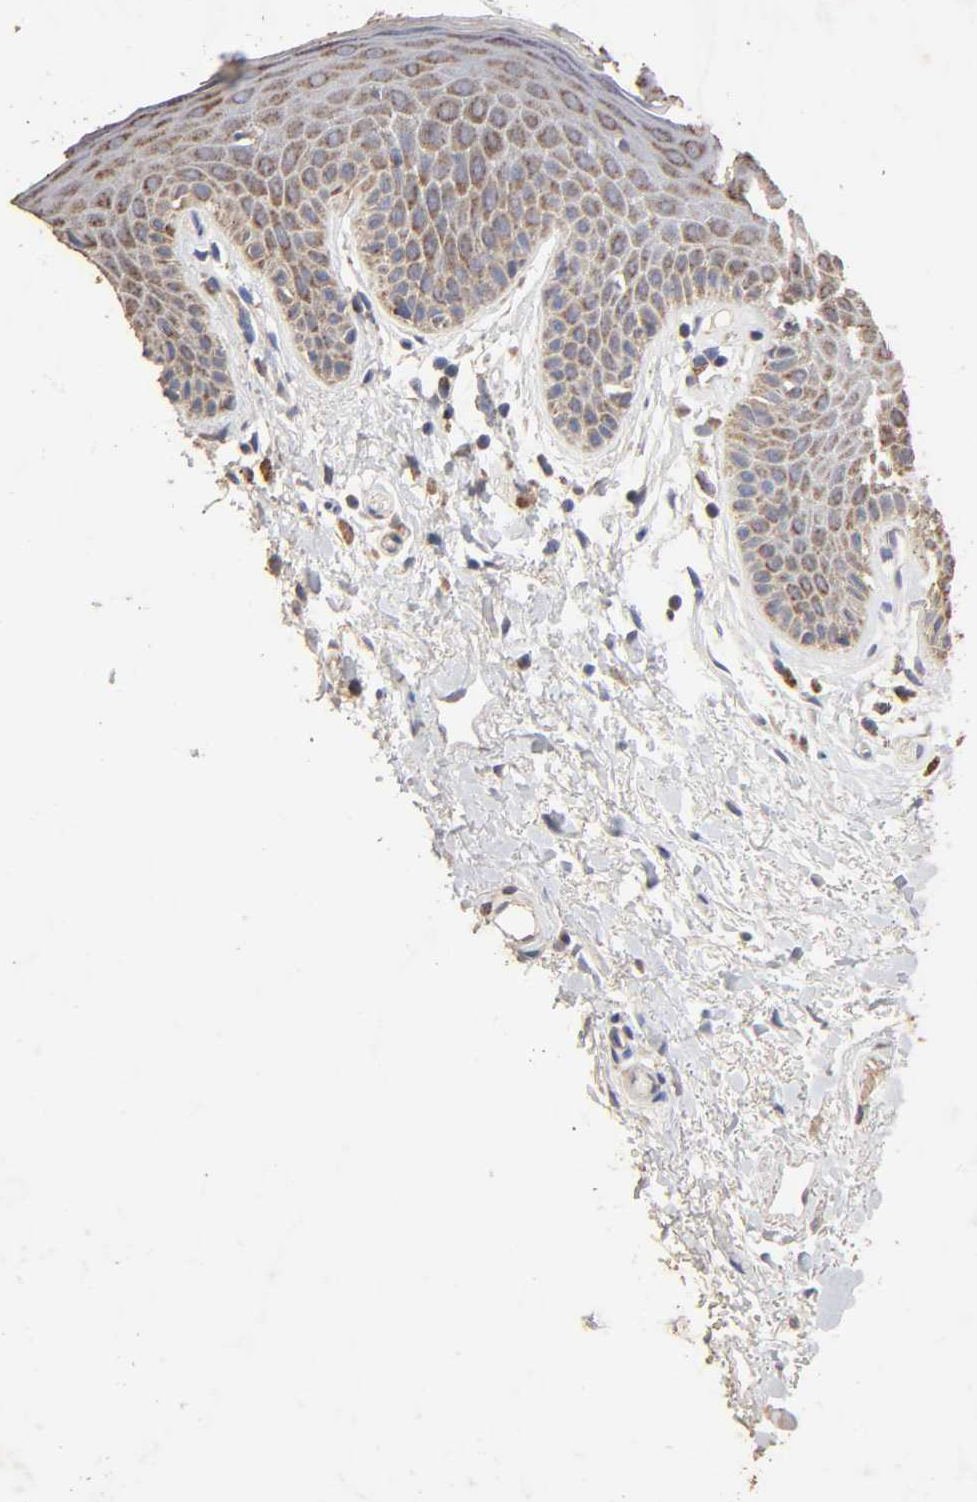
{"staining": {"intensity": "strong", "quantity": ">75%", "location": "cytoplasmic/membranous"}, "tissue": "skin", "cell_type": "Epidermal cells", "image_type": "normal", "snomed": [{"axis": "morphology", "description": "Normal tissue, NOS"}, {"axis": "topography", "description": "Anal"}], "caption": "Immunohistochemical staining of unremarkable skin shows strong cytoplasmic/membranous protein staining in approximately >75% of epidermal cells. The staining is performed using DAB brown chromogen to label protein expression. The nuclei are counter-stained blue using hematoxylin.", "gene": "CYCS", "patient": {"sex": "male", "age": 74}}